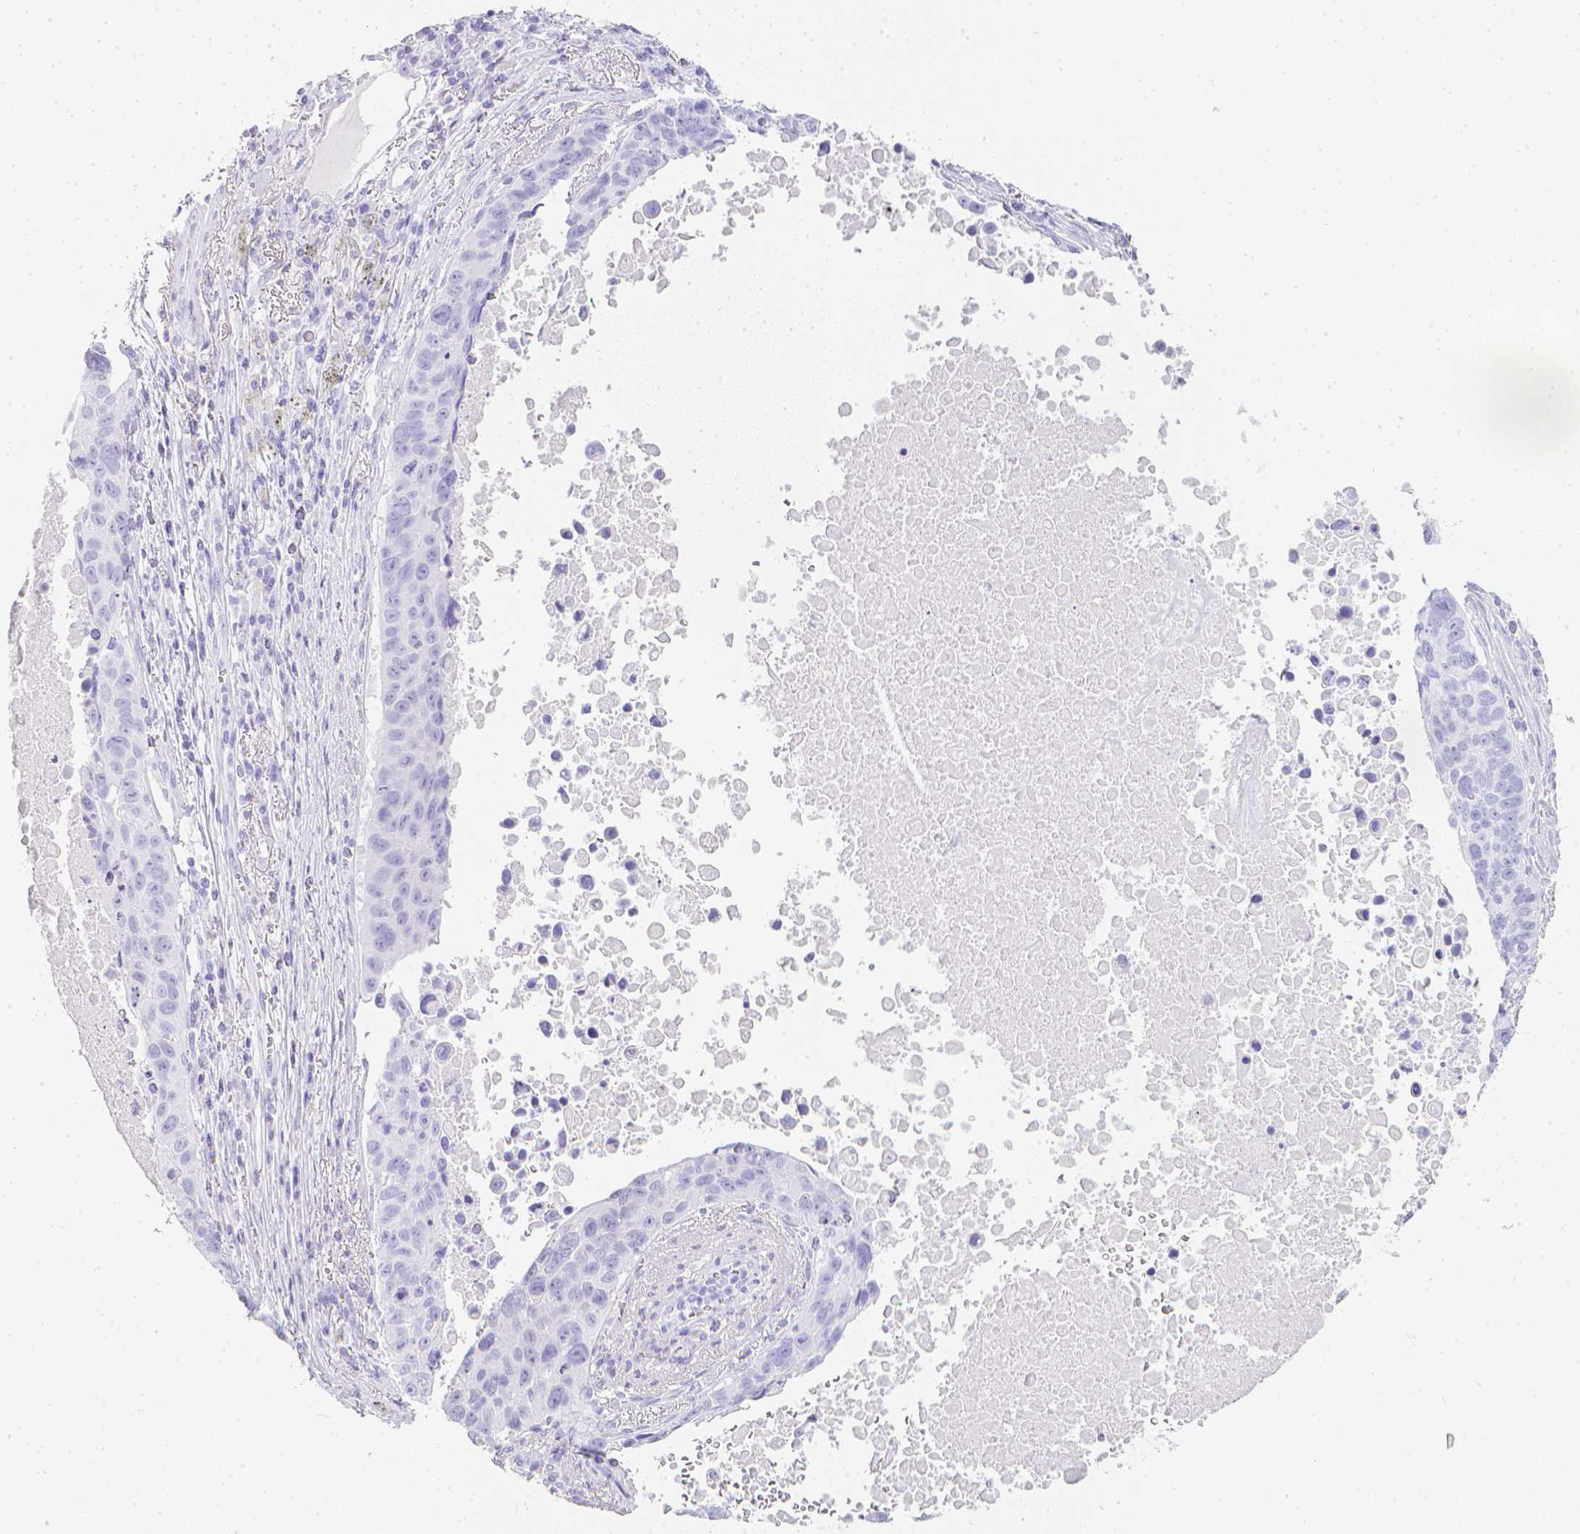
{"staining": {"intensity": "negative", "quantity": "none", "location": "none"}, "tissue": "lung cancer", "cell_type": "Tumor cells", "image_type": "cancer", "snomed": [{"axis": "morphology", "description": "Squamous cell carcinoma, NOS"}, {"axis": "topography", "description": "Lung"}], "caption": "This micrograph is of lung squamous cell carcinoma stained with IHC to label a protein in brown with the nuclei are counter-stained blue. There is no positivity in tumor cells.", "gene": "LGALS4", "patient": {"sex": "male", "age": 66}}